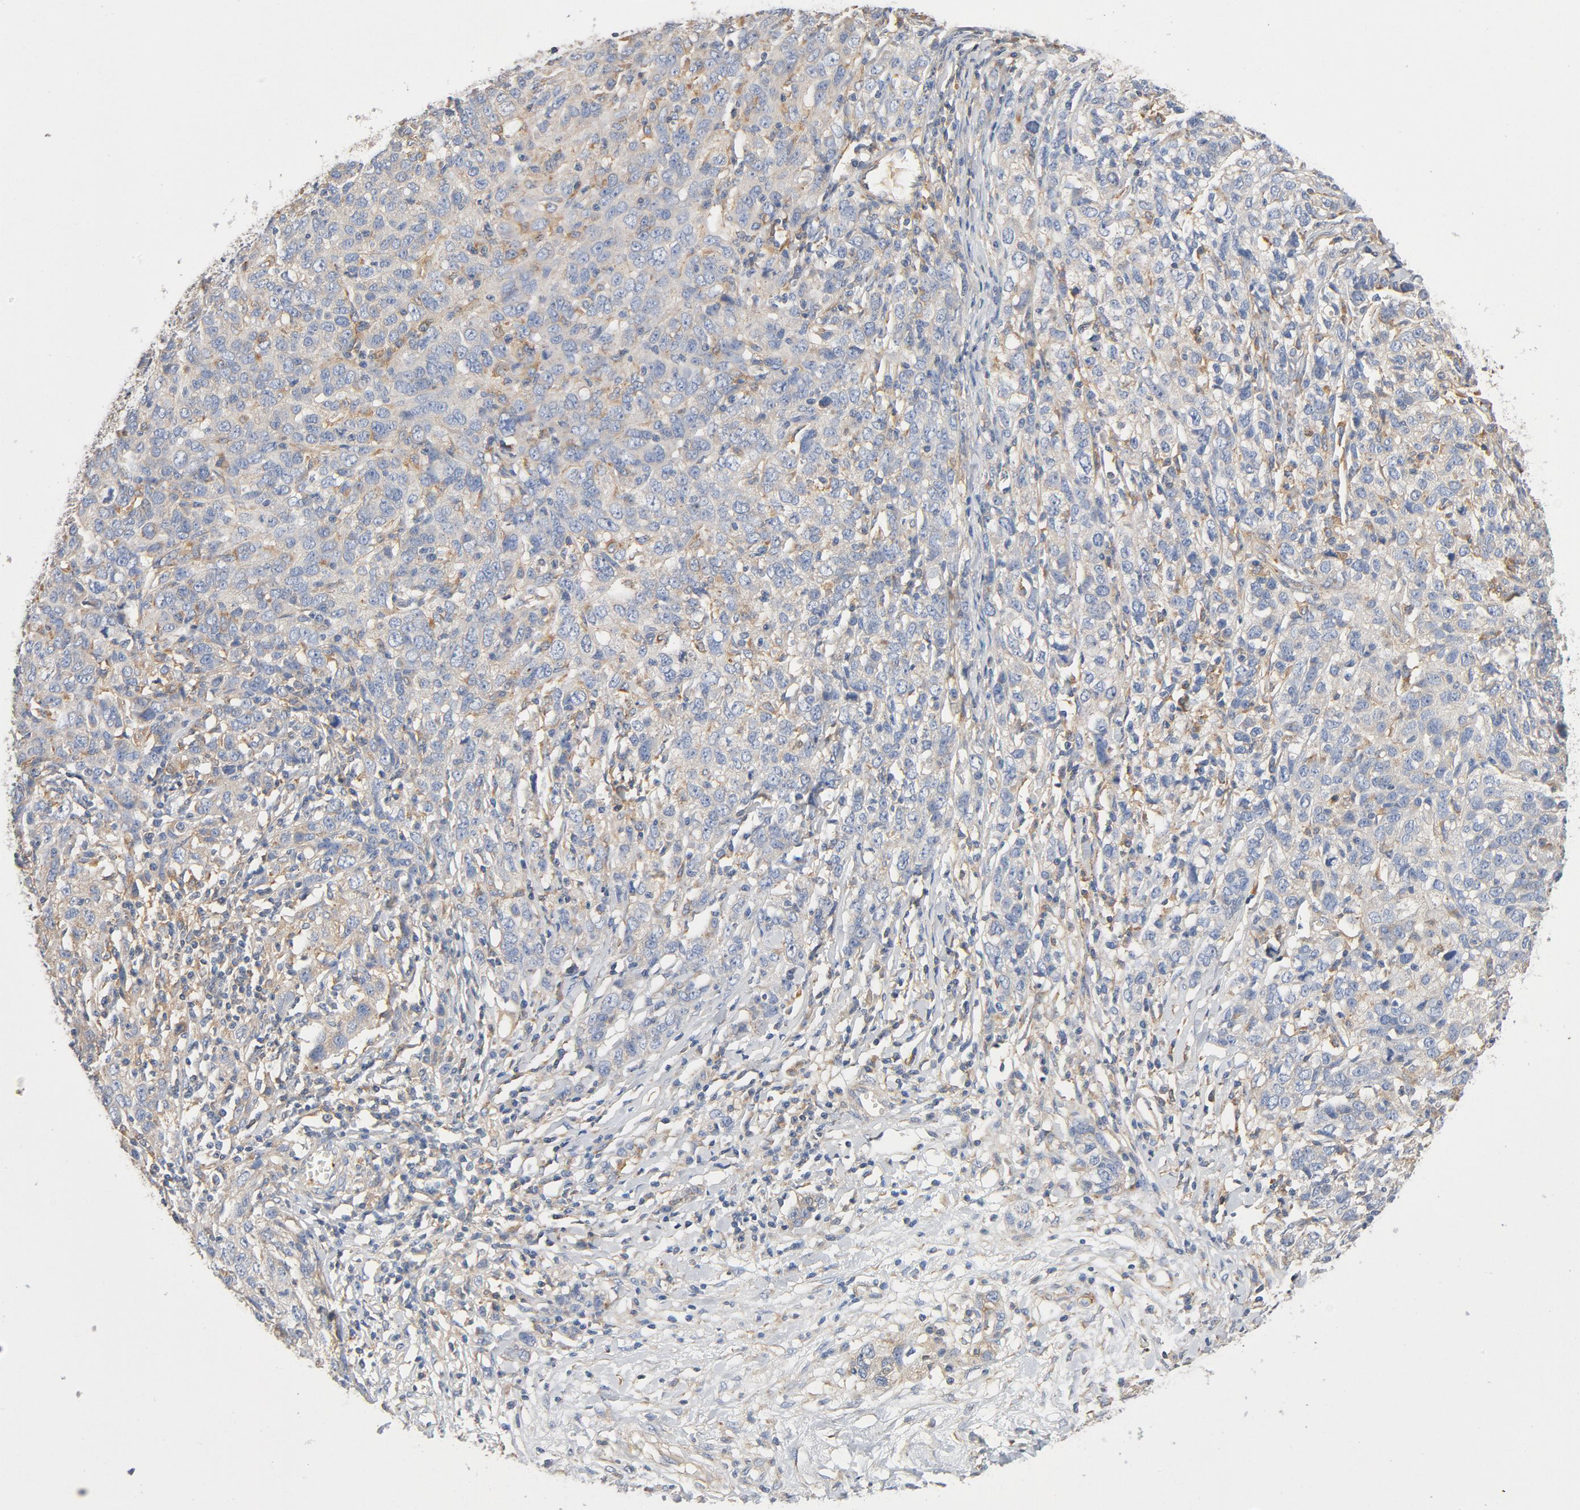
{"staining": {"intensity": "negative", "quantity": "none", "location": "none"}, "tissue": "ovarian cancer", "cell_type": "Tumor cells", "image_type": "cancer", "snomed": [{"axis": "morphology", "description": "Cystadenocarcinoma, serous, NOS"}, {"axis": "topography", "description": "Ovary"}], "caption": "An image of human ovarian serous cystadenocarcinoma is negative for staining in tumor cells. (DAB (3,3'-diaminobenzidine) immunohistochemistry (IHC) visualized using brightfield microscopy, high magnification).", "gene": "ILK", "patient": {"sex": "female", "age": 71}}